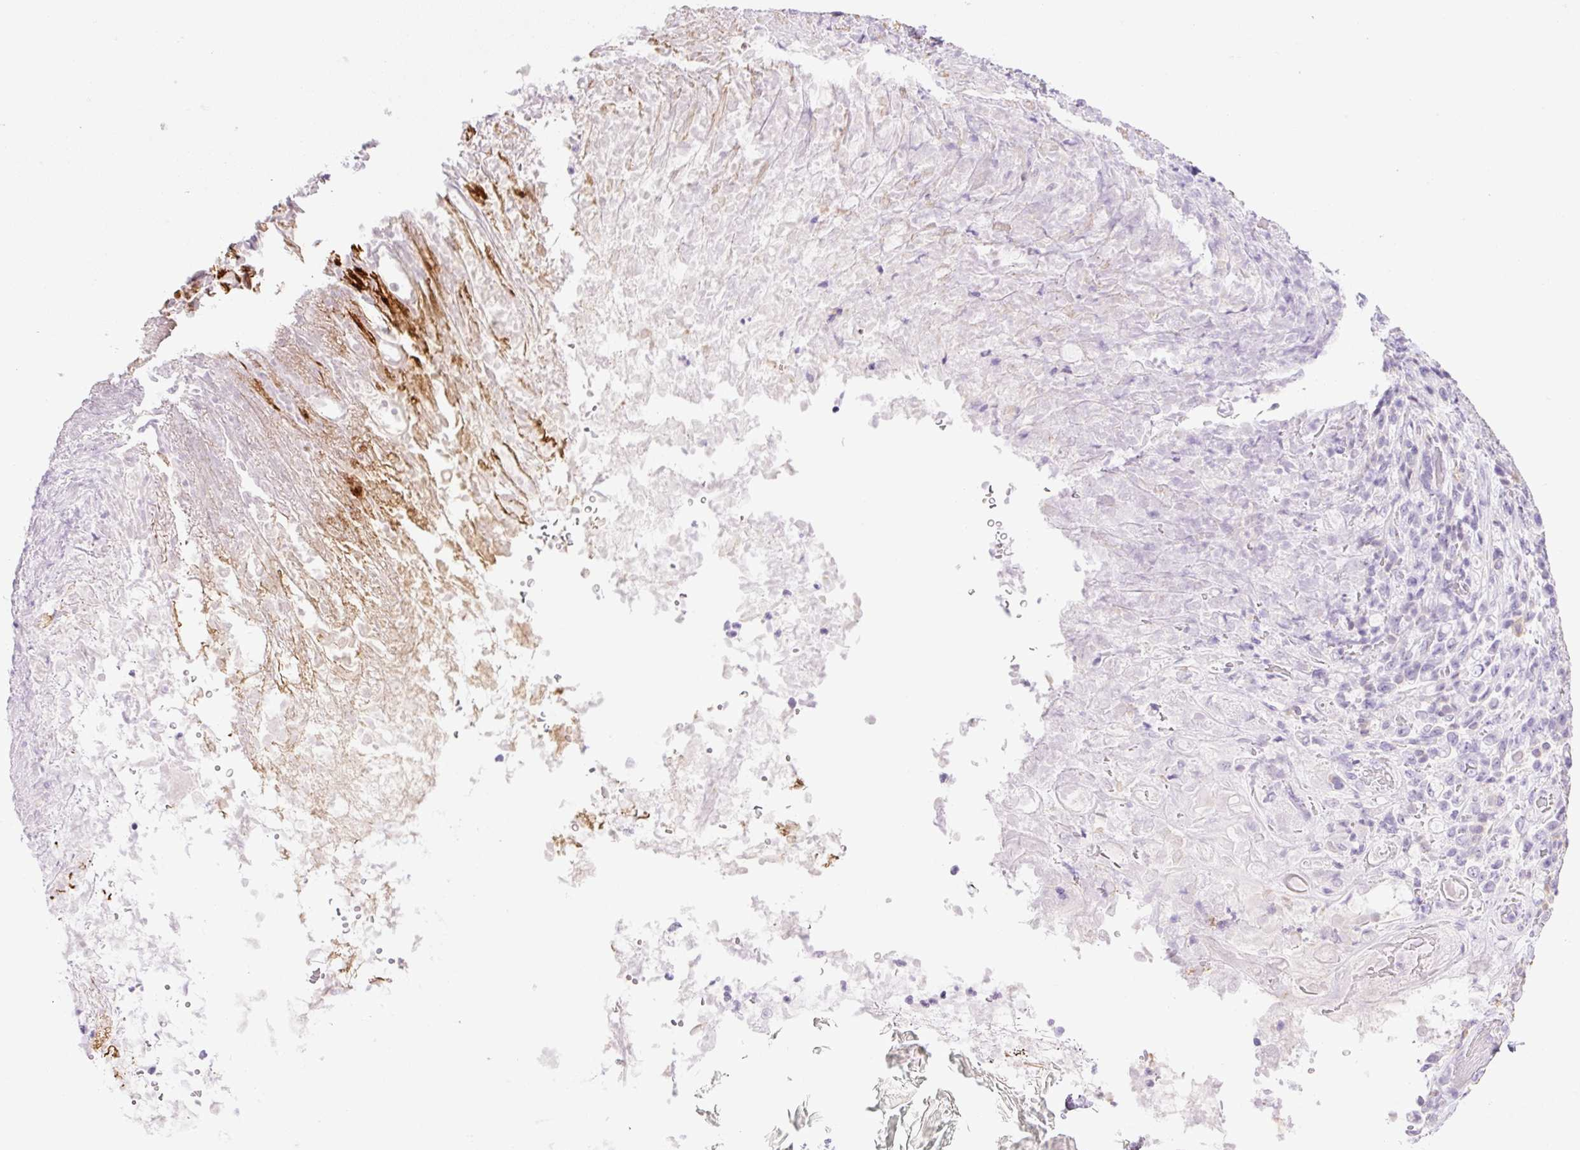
{"staining": {"intensity": "negative", "quantity": "none", "location": "none"}, "tissue": "stomach cancer", "cell_type": "Tumor cells", "image_type": "cancer", "snomed": [{"axis": "morphology", "description": "Normal tissue, NOS"}, {"axis": "morphology", "description": "Adenocarcinoma, NOS"}, {"axis": "topography", "description": "Stomach"}], "caption": "Stomach adenocarcinoma was stained to show a protein in brown. There is no significant positivity in tumor cells. (DAB (3,3'-diaminobenzidine) immunohistochemistry, high magnification).", "gene": "SP140L", "patient": {"sex": "female", "age": 79}}